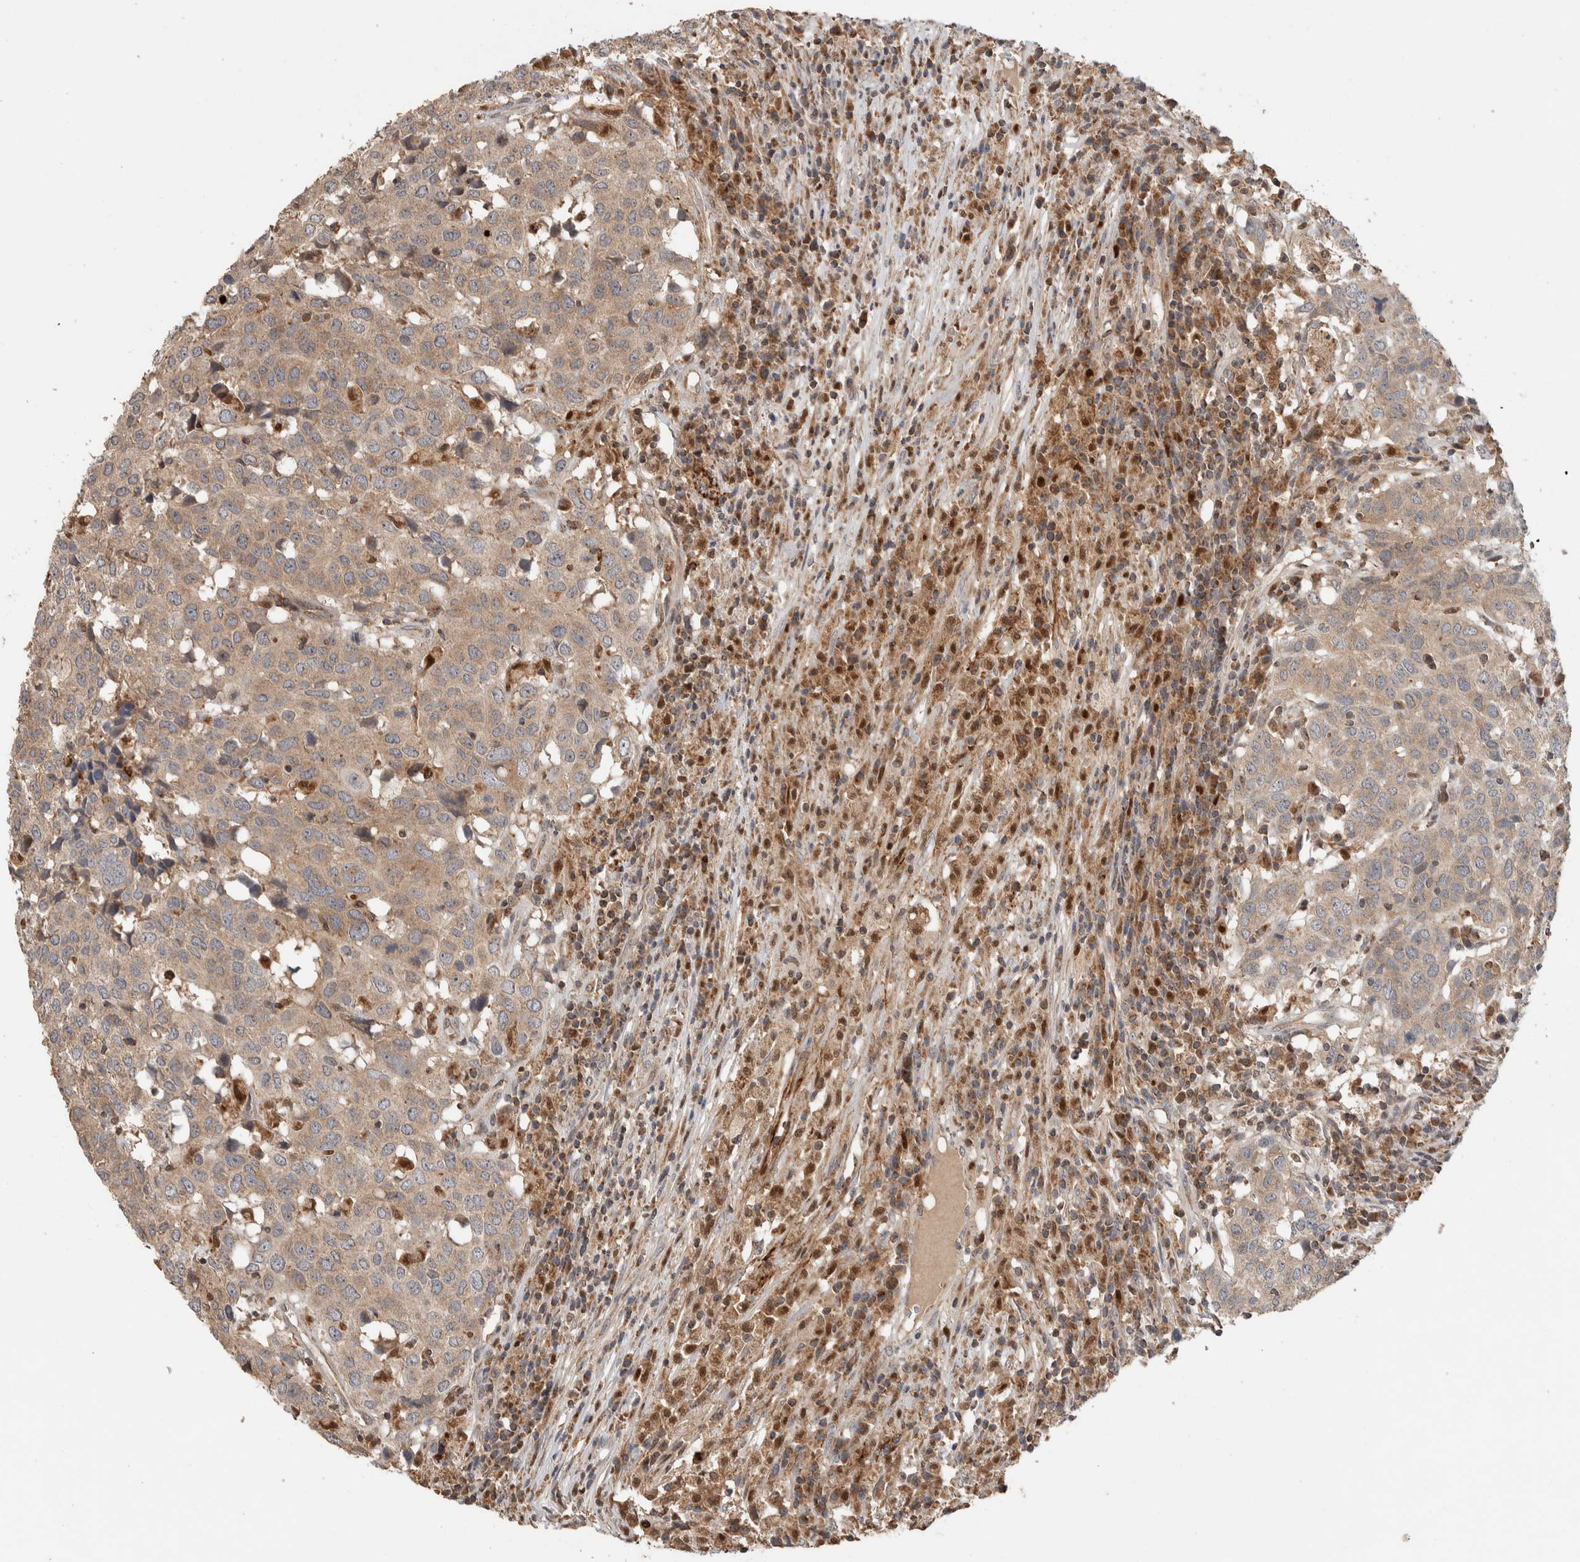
{"staining": {"intensity": "weak", "quantity": ">75%", "location": "cytoplasmic/membranous"}, "tissue": "head and neck cancer", "cell_type": "Tumor cells", "image_type": "cancer", "snomed": [{"axis": "morphology", "description": "Squamous cell carcinoma, NOS"}, {"axis": "topography", "description": "Head-Neck"}], "caption": "This is a photomicrograph of immunohistochemistry (IHC) staining of squamous cell carcinoma (head and neck), which shows weak staining in the cytoplasmic/membranous of tumor cells.", "gene": "VPS53", "patient": {"sex": "male", "age": 66}}